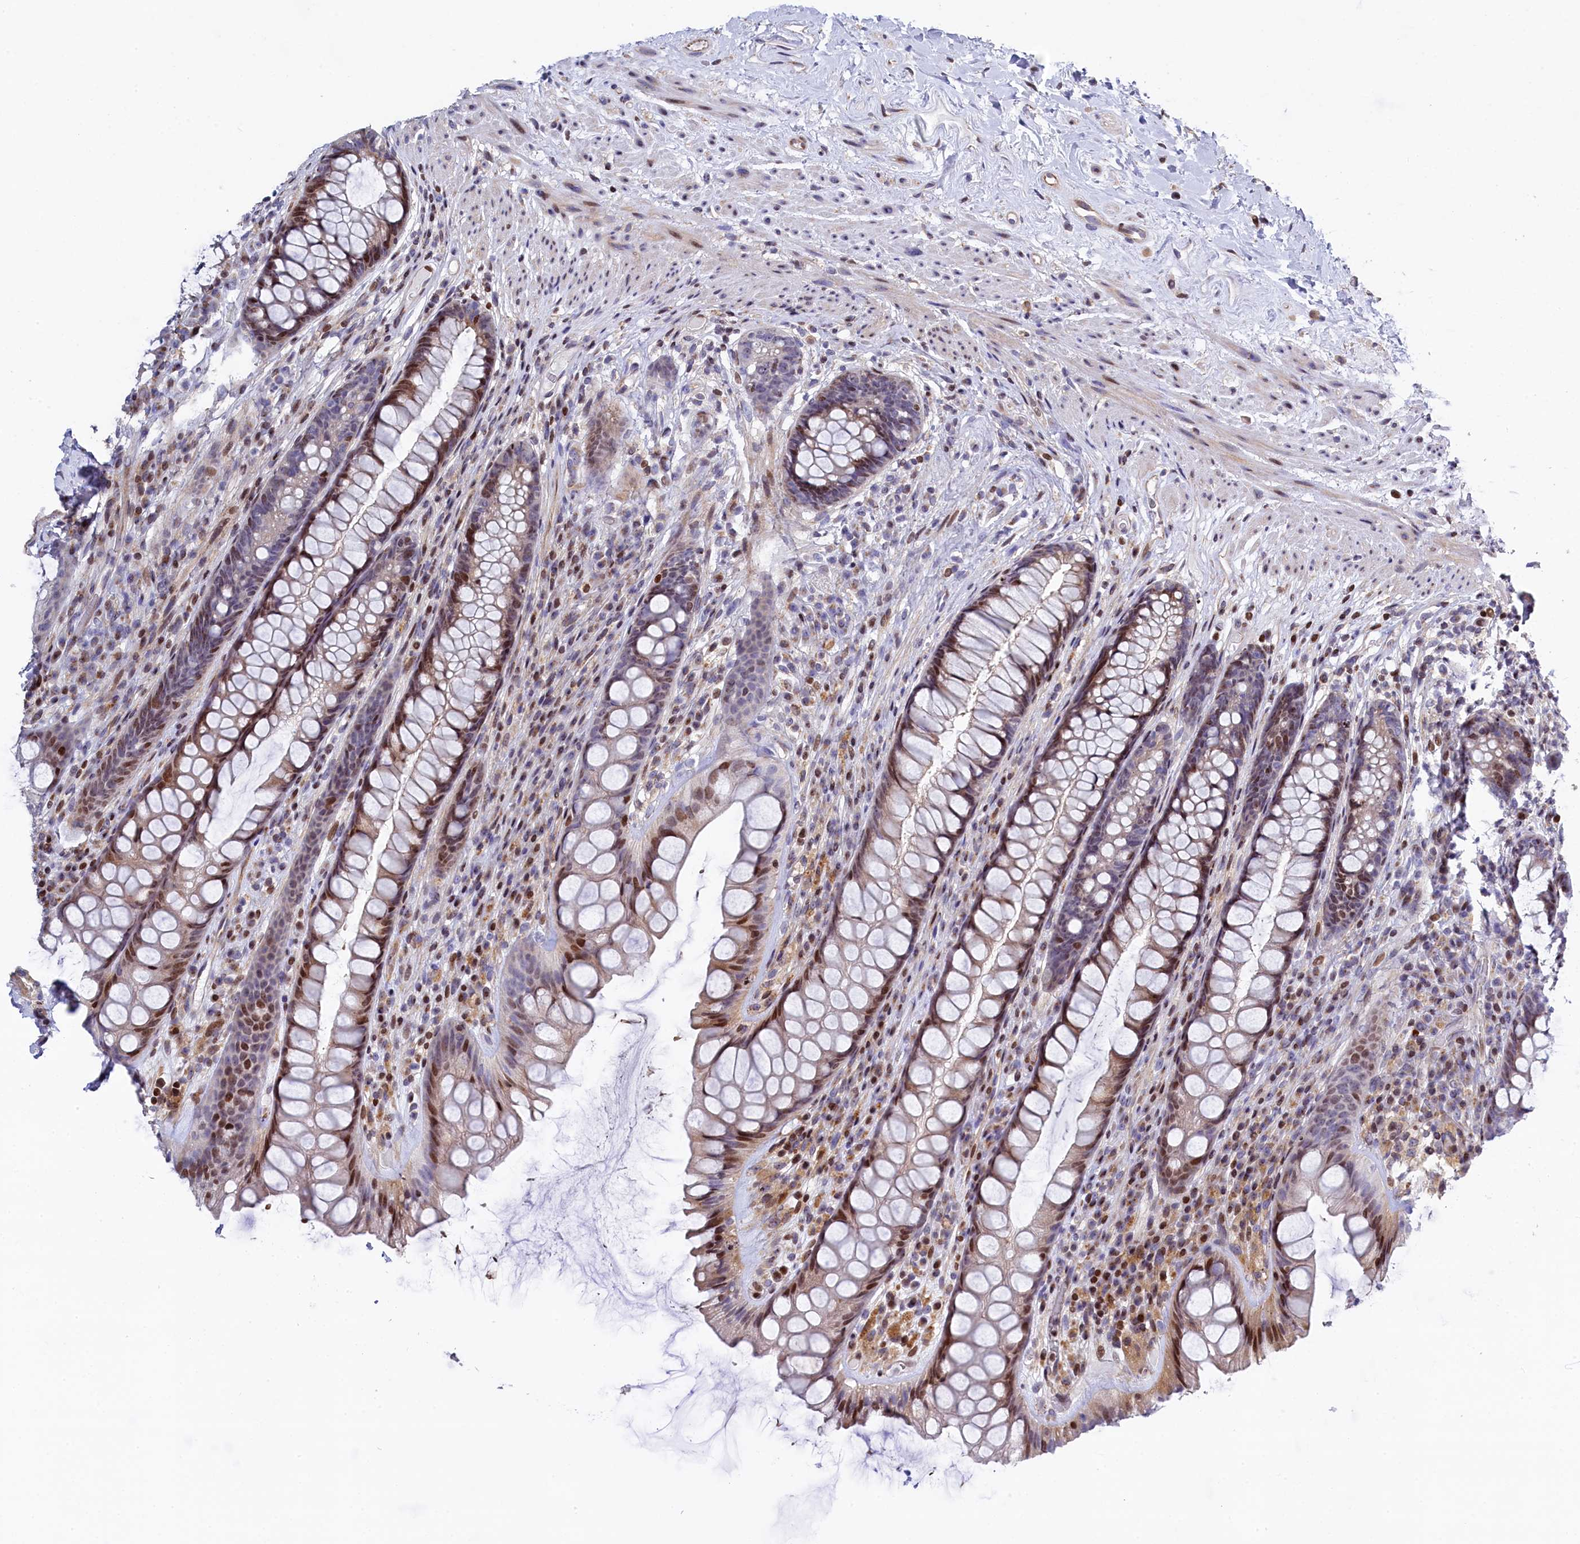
{"staining": {"intensity": "moderate", "quantity": "25%-75%", "location": "nuclear"}, "tissue": "rectum", "cell_type": "Glandular cells", "image_type": "normal", "snomed": [{"axis": "morphology", "description": "Normal tissue, NOS"}, {"axis": "topography", "description": "Rectum"}], "caption": "A brown stain highlights moderate nuclear positivity of a protein in glandular cells of normal rectum.", "gene": "TGDS", "patient": {"sex": "male", "age": 74}}